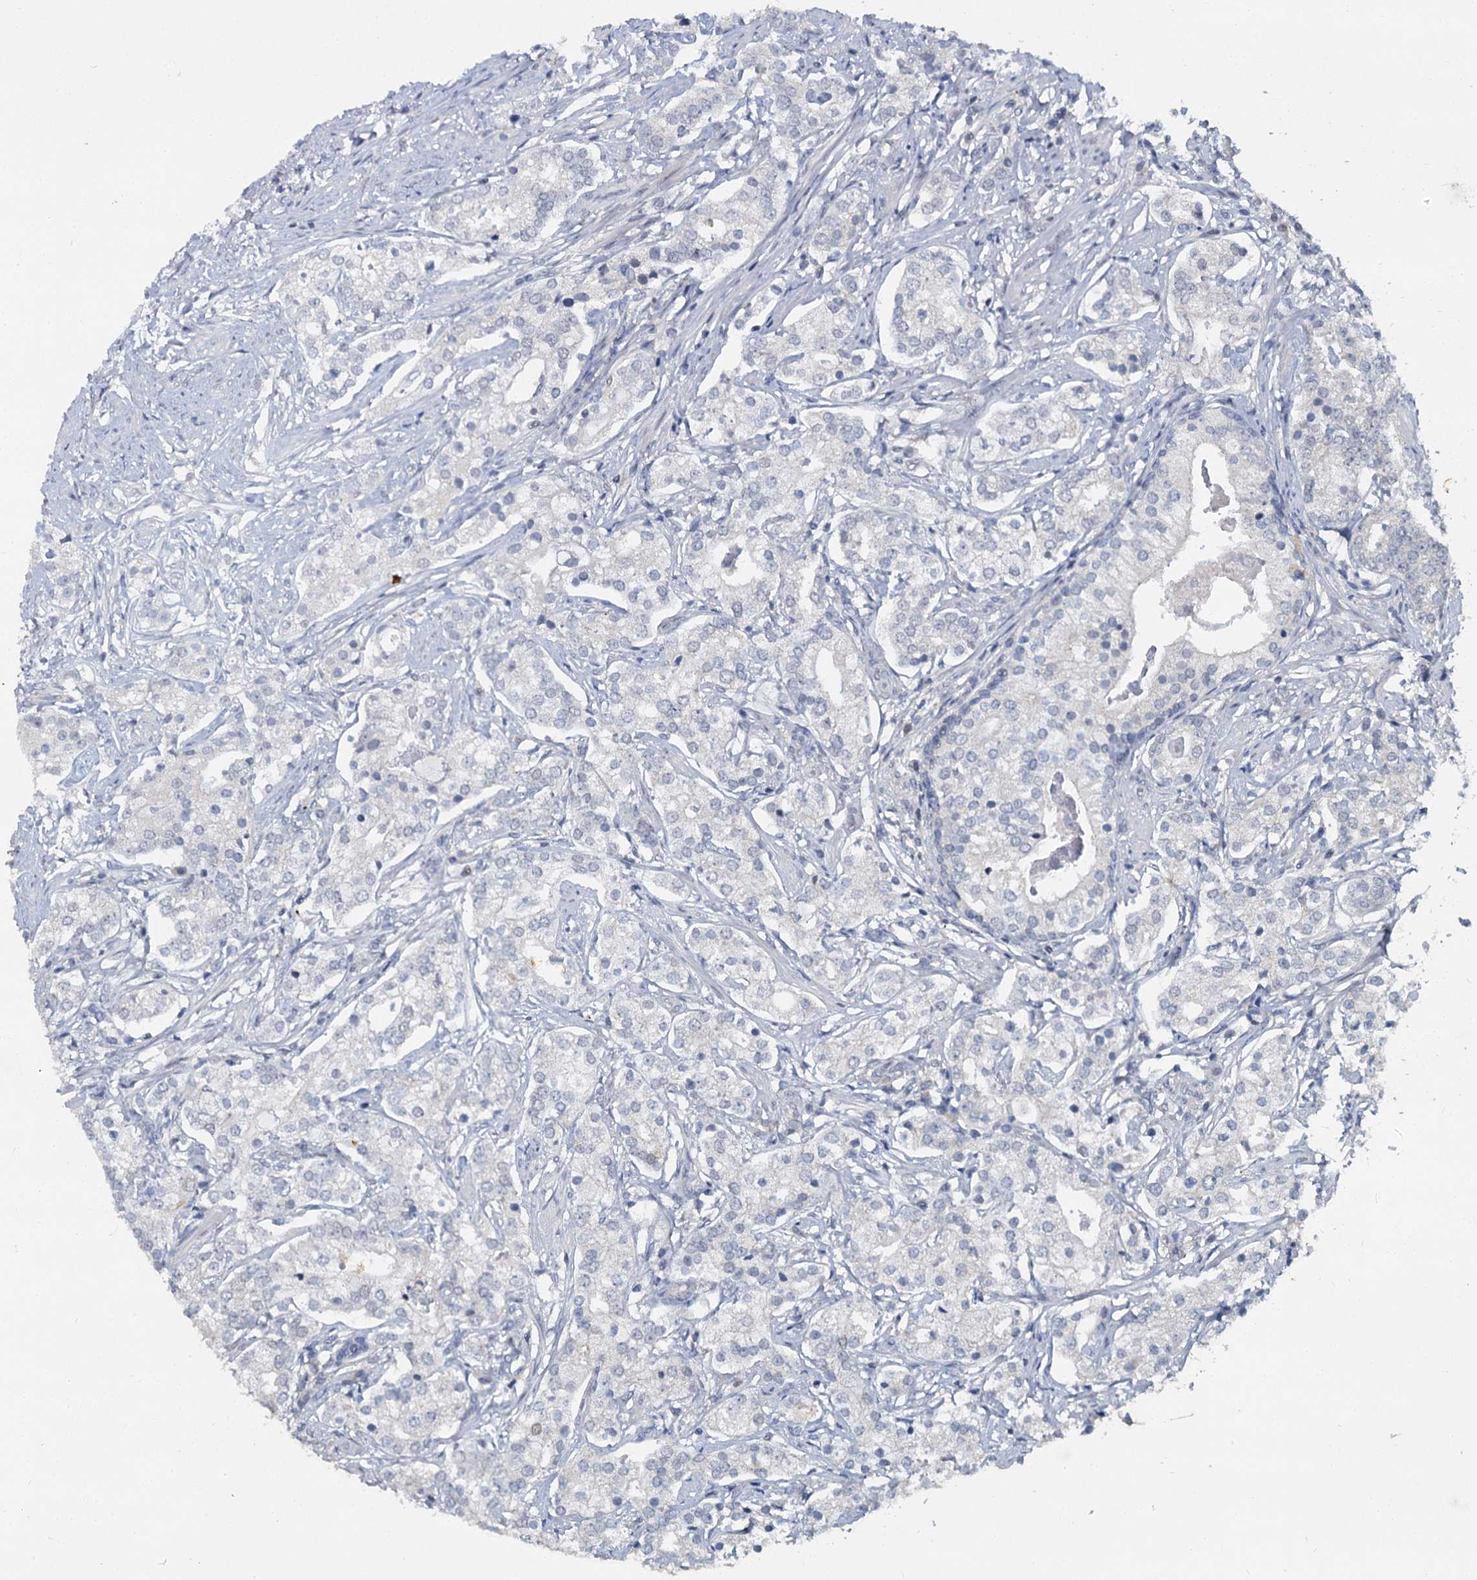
{"staining": {"intensity": "negative", "quantity": "none", "location": "none"}, "tissue": "prostate cancer", "cell_type": "Tumor cells", "image_type": "cancer", "snomed": [{"axis": "morphology", "description": "Adenocarcinoma, High grade"}, {"axis": "topography", "description": "Prostate"}], "caption": "The photomicrograph demonstrates no significant staining in tumor cells of prostate adenocarcinoma (high-grade). The staining is performed using DAB (3,3'-diaminobenzidine) brown chromogen with nuclei counter-stained in using hematoxylin.", "gene": "MUCL1", "patient": {"sex": "male", "age": 69}}